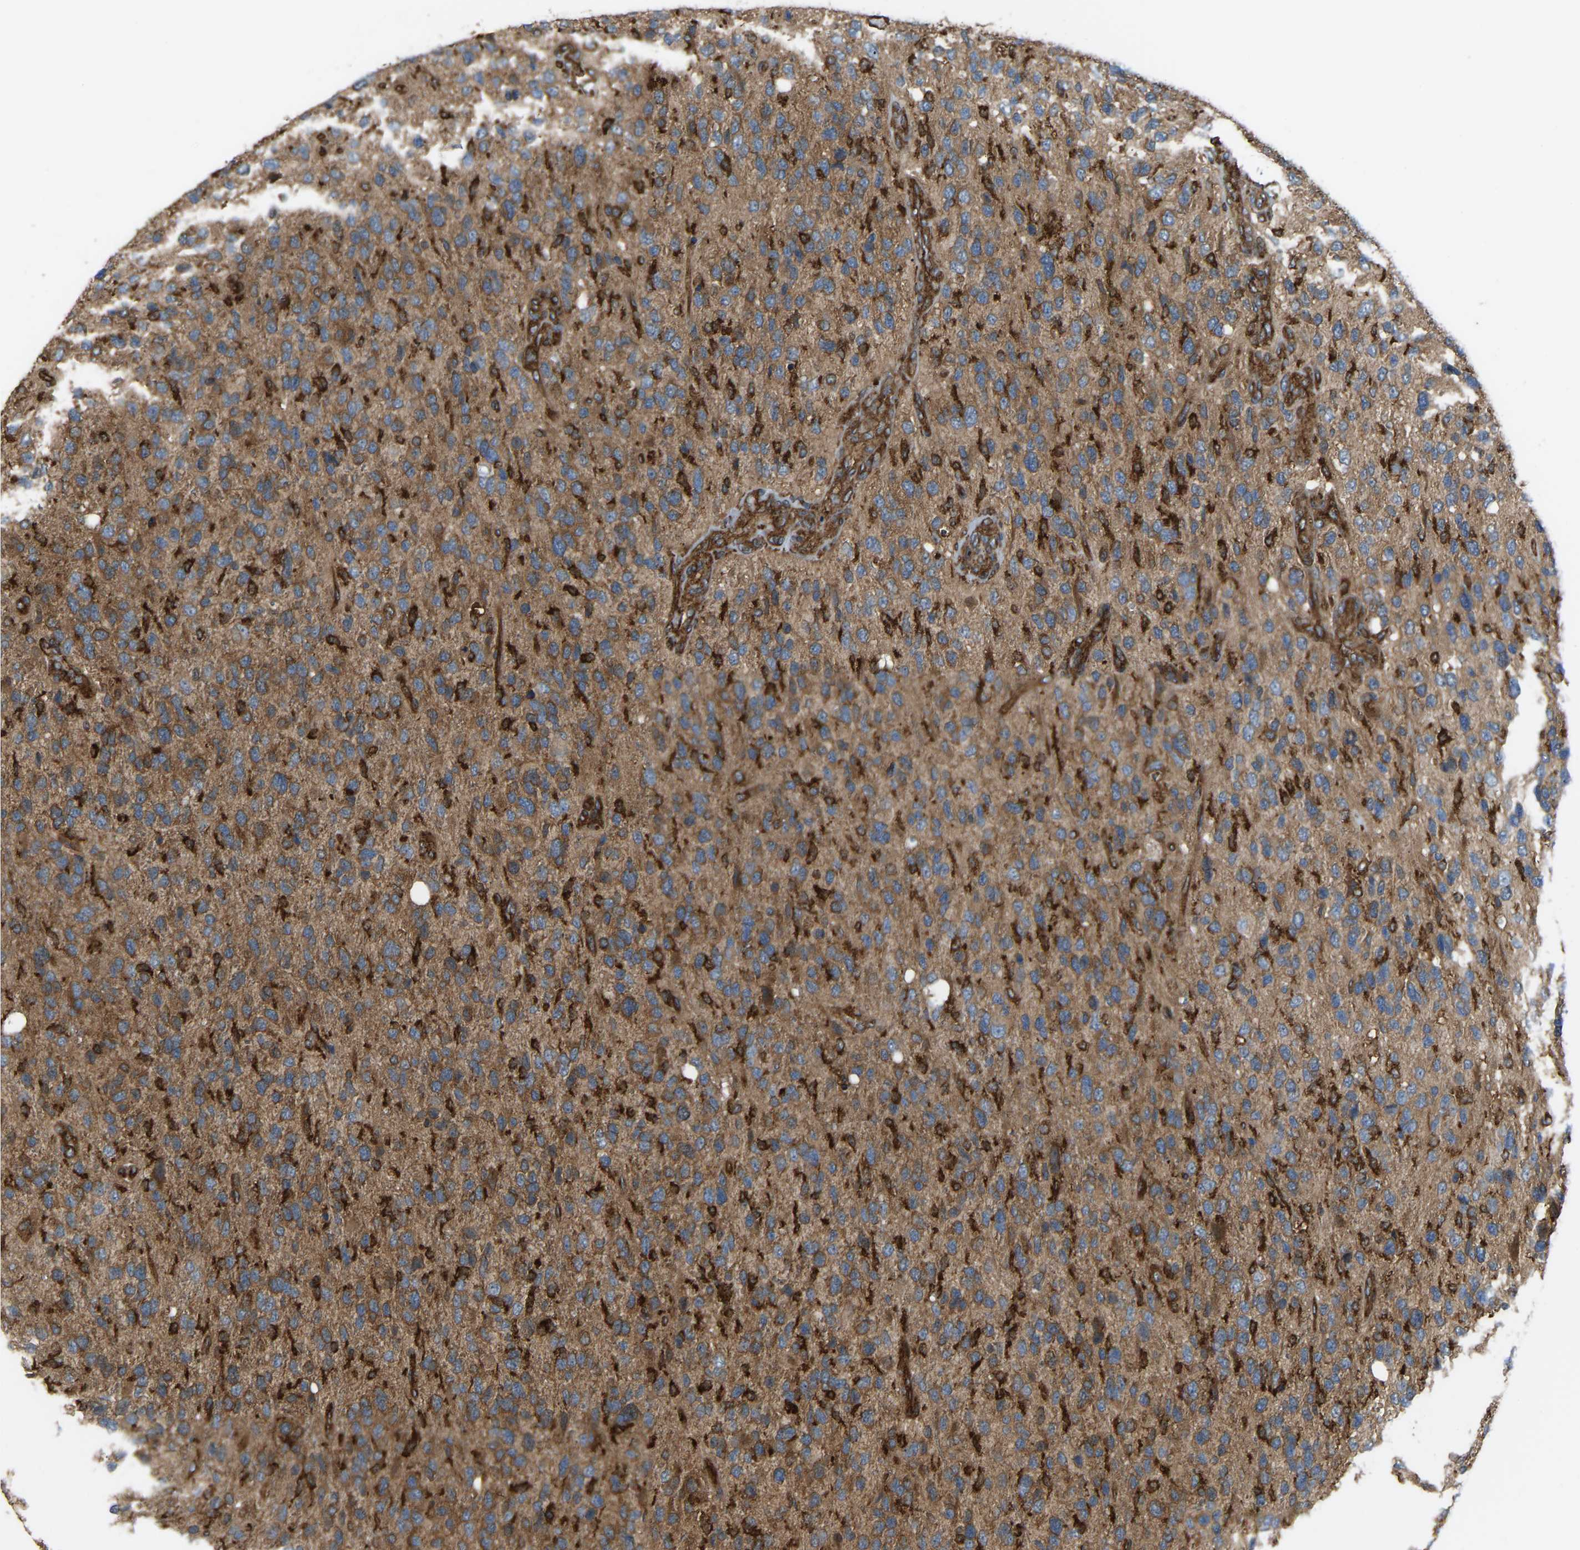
{"staining": {"intensity": "moderate", "quantity": ">75%", "location": "cytoplasmic/membranous"}, "tissue": "glioma", "cell_type": "Tumor cells", "image_type": "cancer", "snomed": [{"axis": "morphology", "description": "Glioma, malignant, High grade"}, {"axis": "topography", "description": "Brain"}], "caption": "Immunohistochemical staining of malignant glioma (high-grade) exhibits moderate cytoplasmic/membranous protein staining in approximately >75% of tumor cells. The staining was performed using DAB (3,3'-diaminobenzidine), with brown indicating positive protein expression. Nuclei are stained blue with hematoxylin.", "gene": "PICALM", "patient": {"sex": "female", "age": 58}}